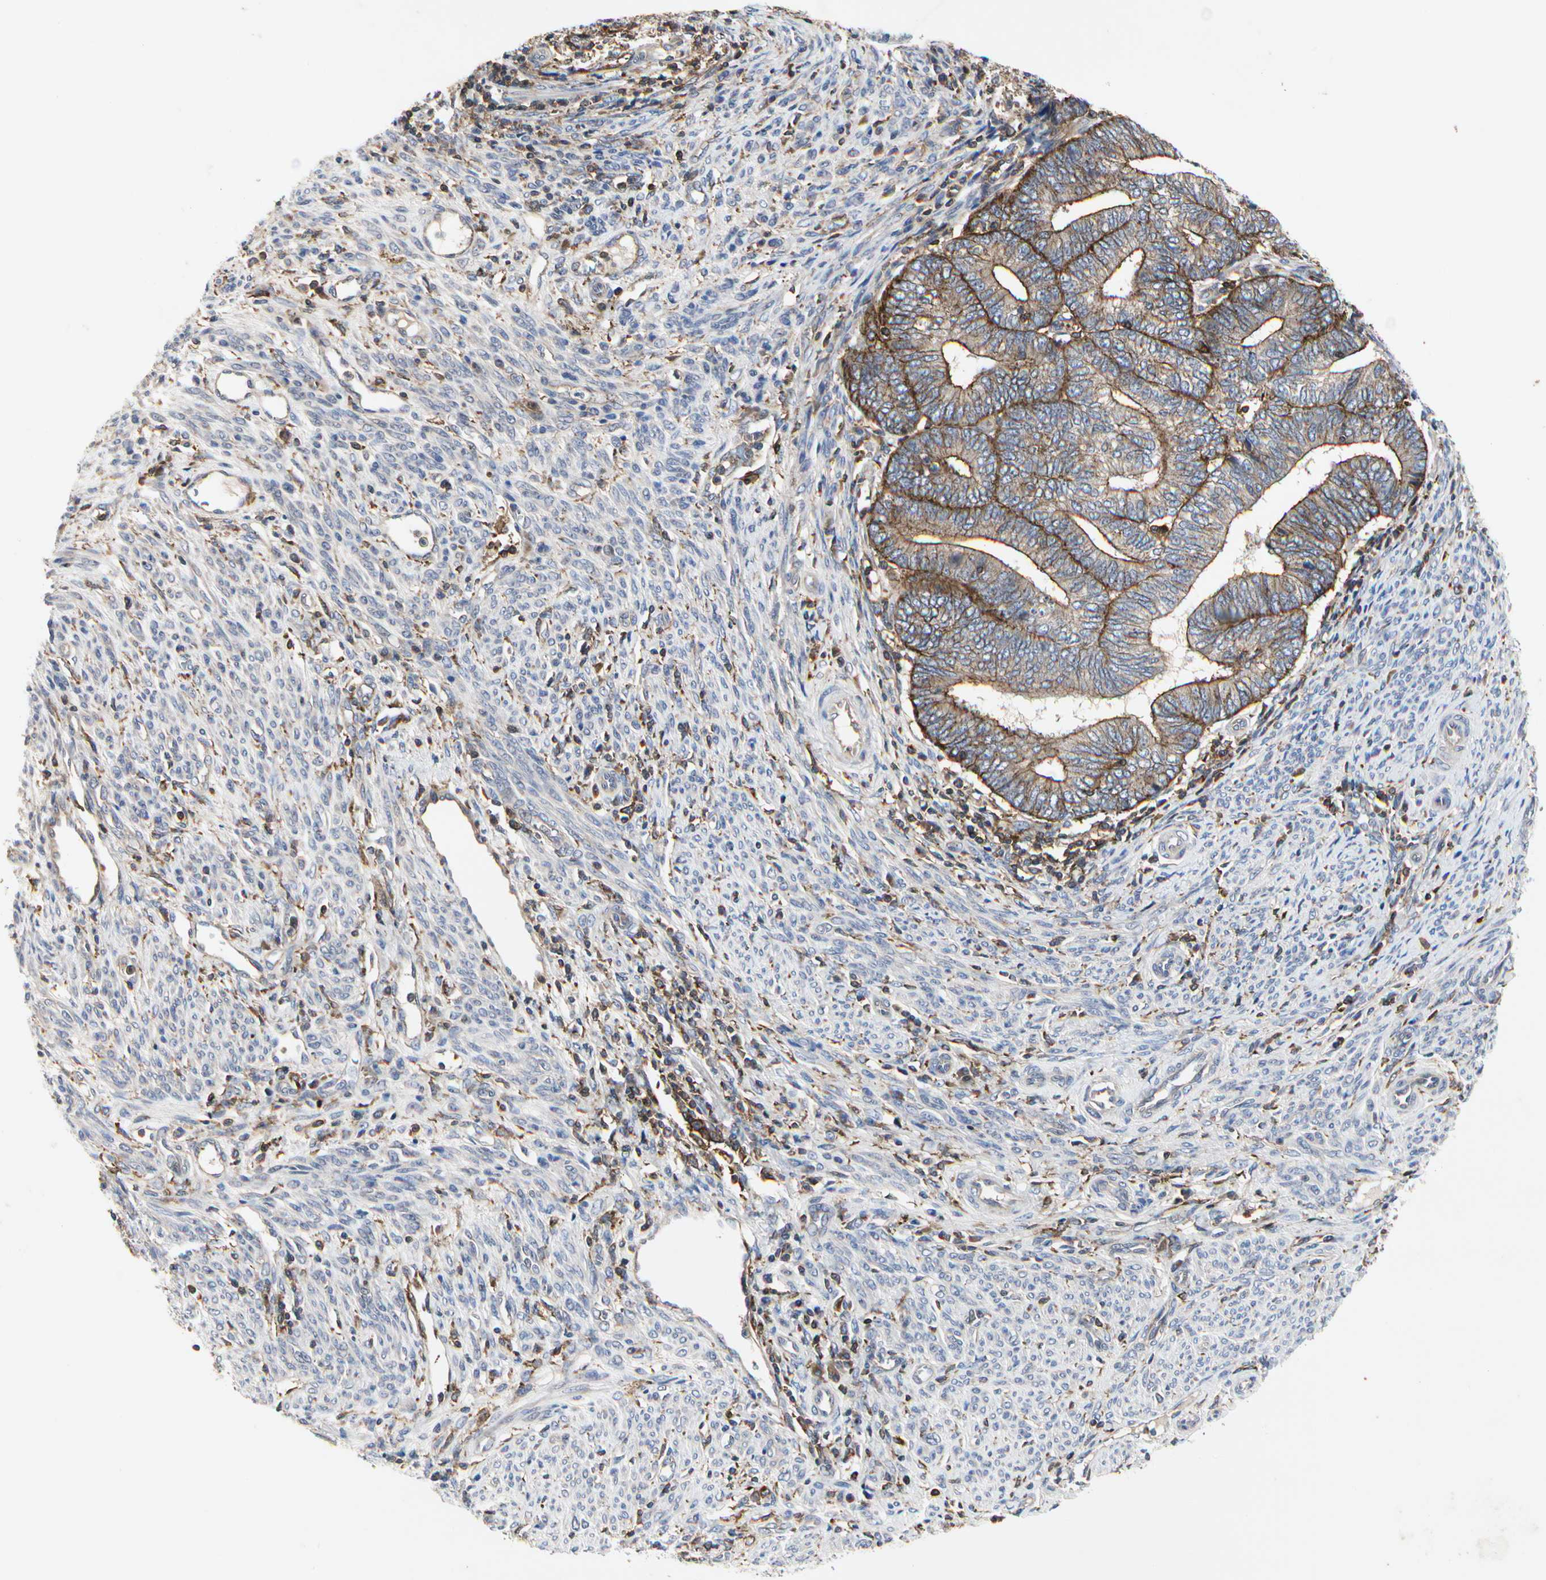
{"staining": {"intensity": "moderate", "quantity": ">75%", "location": "cytoplasmic/membranous"}, "tissue": "endometrial cancer", "cell_type": "Tumor cells", "image_type": "cancer", "snomed": [{"axis": "morphology", "description": "Adenocarcinoma, NOS"}, {"axis": "topography", "description": "Uterus"}, {"axis": "topography", "description": "Endometrium"}], "caption": "Adenocarcinoma (endometrial) was stained to show a protein in brown. There is medium levels of moderate cytoplasmic/membranous positivity in about >75% of tumor cells.", "gene": "NAPG", "patient": {"sex": "female", "age": 70}}